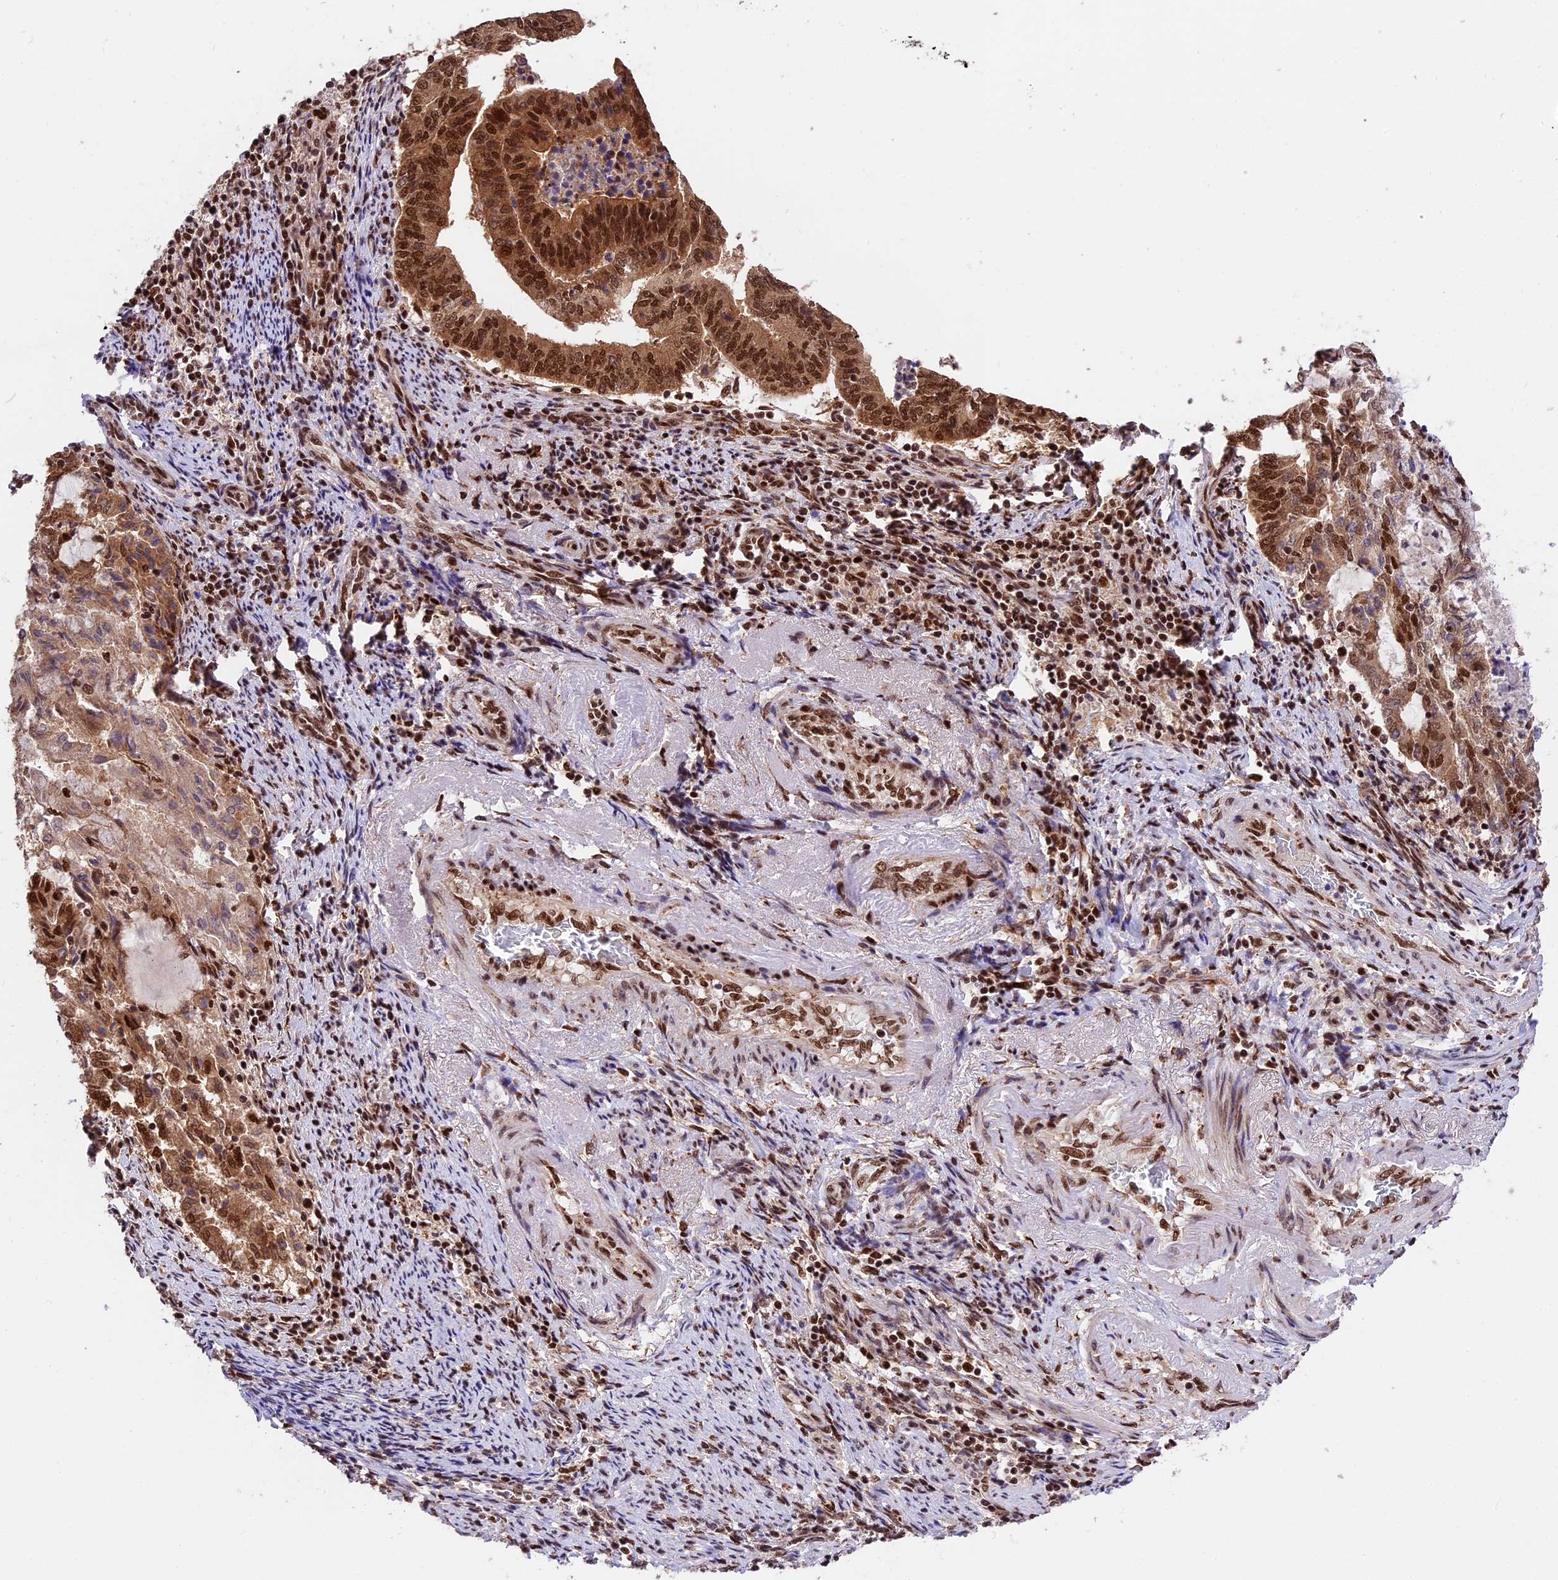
{"staining": {"intensity": "strong", "quantity": ">75%", "location": "cytoplasmic/membranous,nuclear"}, "tissue": "endometrial cancer", "cell_type": "Tumor cells", "image_type": "cancer", "snomed": [{"axis": "morphology", "description": "Adenocarcinoma, NOS"}, {"axis": "topography", "description": "Endometrium"}], "caption": "Immunohistochemistry (DAB (3,3'-diaminobenzidine)) staining of human adenocarcinoma (endometrial) shows strong cytoplasmic/membranous and nuclear protein expression in about >75% of tumor cells.", "gene": "RAMAC", "patient": {"sex": "female", "age": 80}}